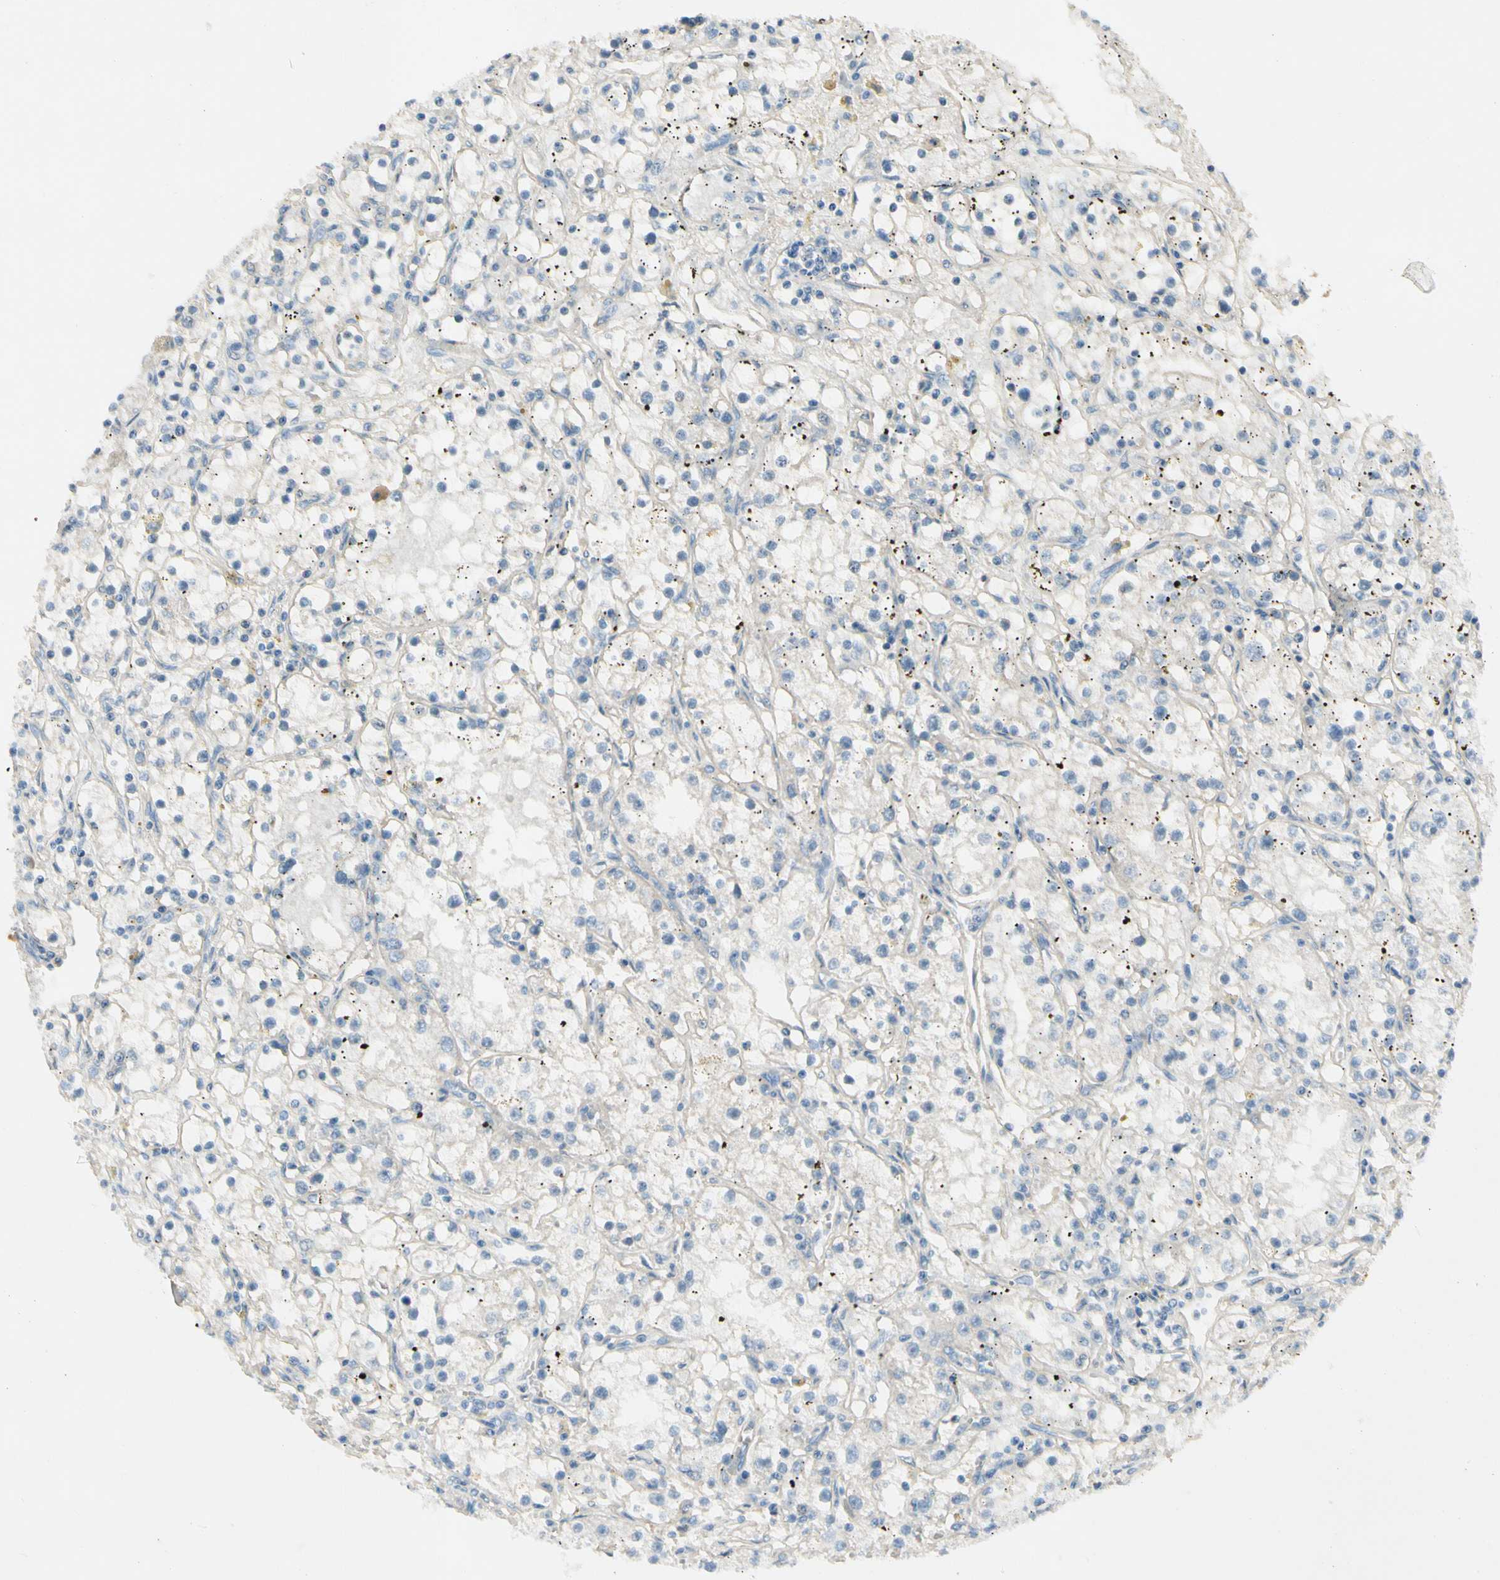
{"staining": {"intensity": "negative", "quantity": "none", "location": "none"}, "tissue": "renal cancer", "cell_type": "Tumor cells", "image_type": "cancer", "snomed": [{"axis": "morphology", "description": "Adenocarcinoma, NOS"}, {"axis": "topography", "description": "Kidney"}], "caption": "This is a histopathology image of immunohistochemistry staining of renal adenocarcinoma, which shows no staining in tumor cells. Brightfield microscopy of IHC stained with DAB (brown) and hematoxylin (blue), captured at high magnification.", "gene": "CCL4", "patient": {"sex": "male", "age": 56}}